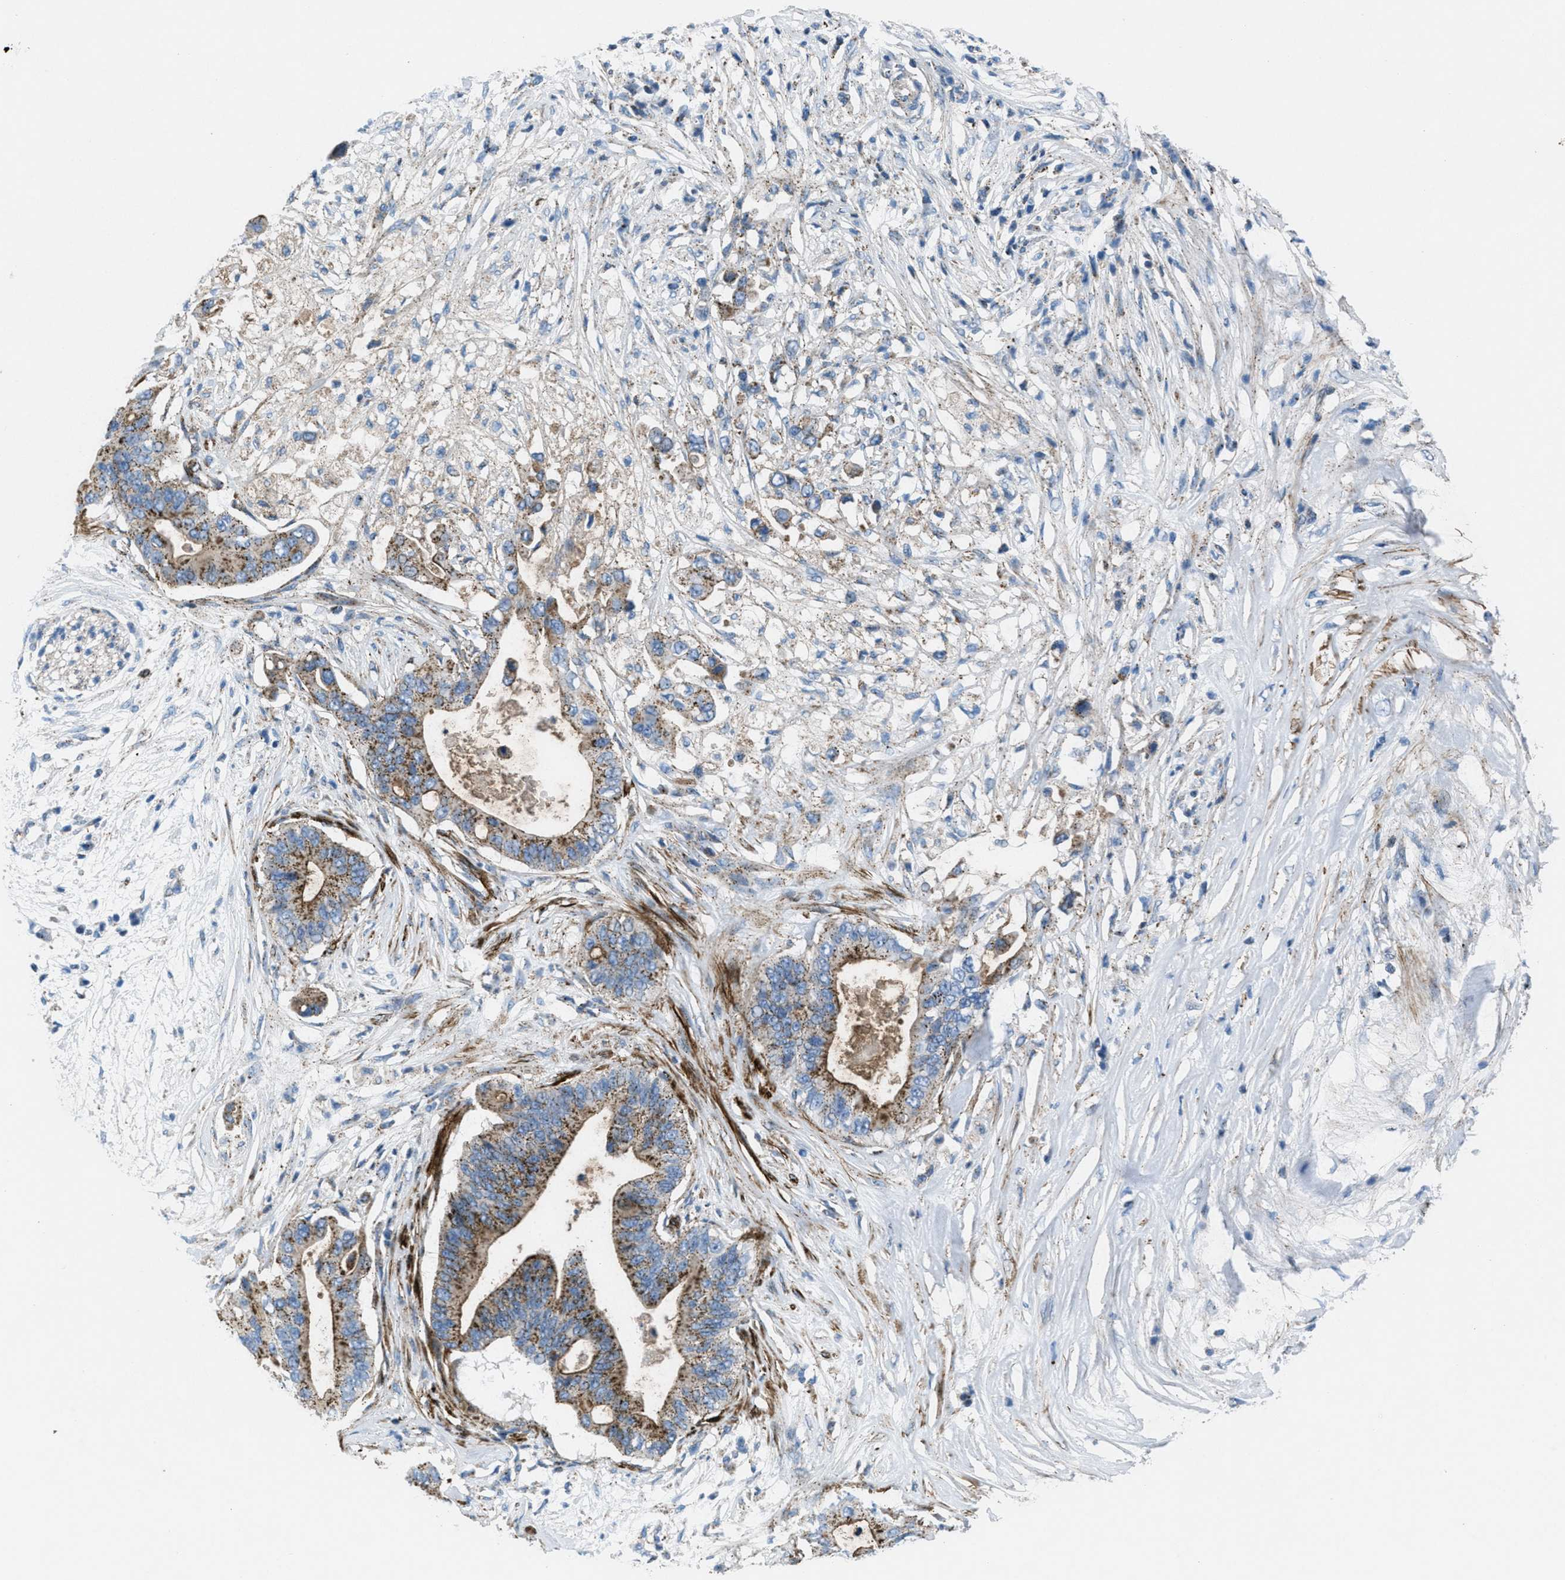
{"staining": {"intensity": "moderate", "quantity": ">75%", "location": "cytoplasmic/membranous"}, "tissue": "pancreatic cancer", "cell_type": "Tumor cells", "image_type": "cancer", "snomed": [{"axis": "morphology", "description": "Adenocarcinoma, NOS"}, {"axis": "topography", "description": "Pancreas"}], "caption": "A brown stain highlights moderate cytoplasmic/membranous staining of a protein in human pancreatic adenocarcinoma tumor cells.", "gene": "MFSD13A", "patient": {"sex": "male", "age": 77}}